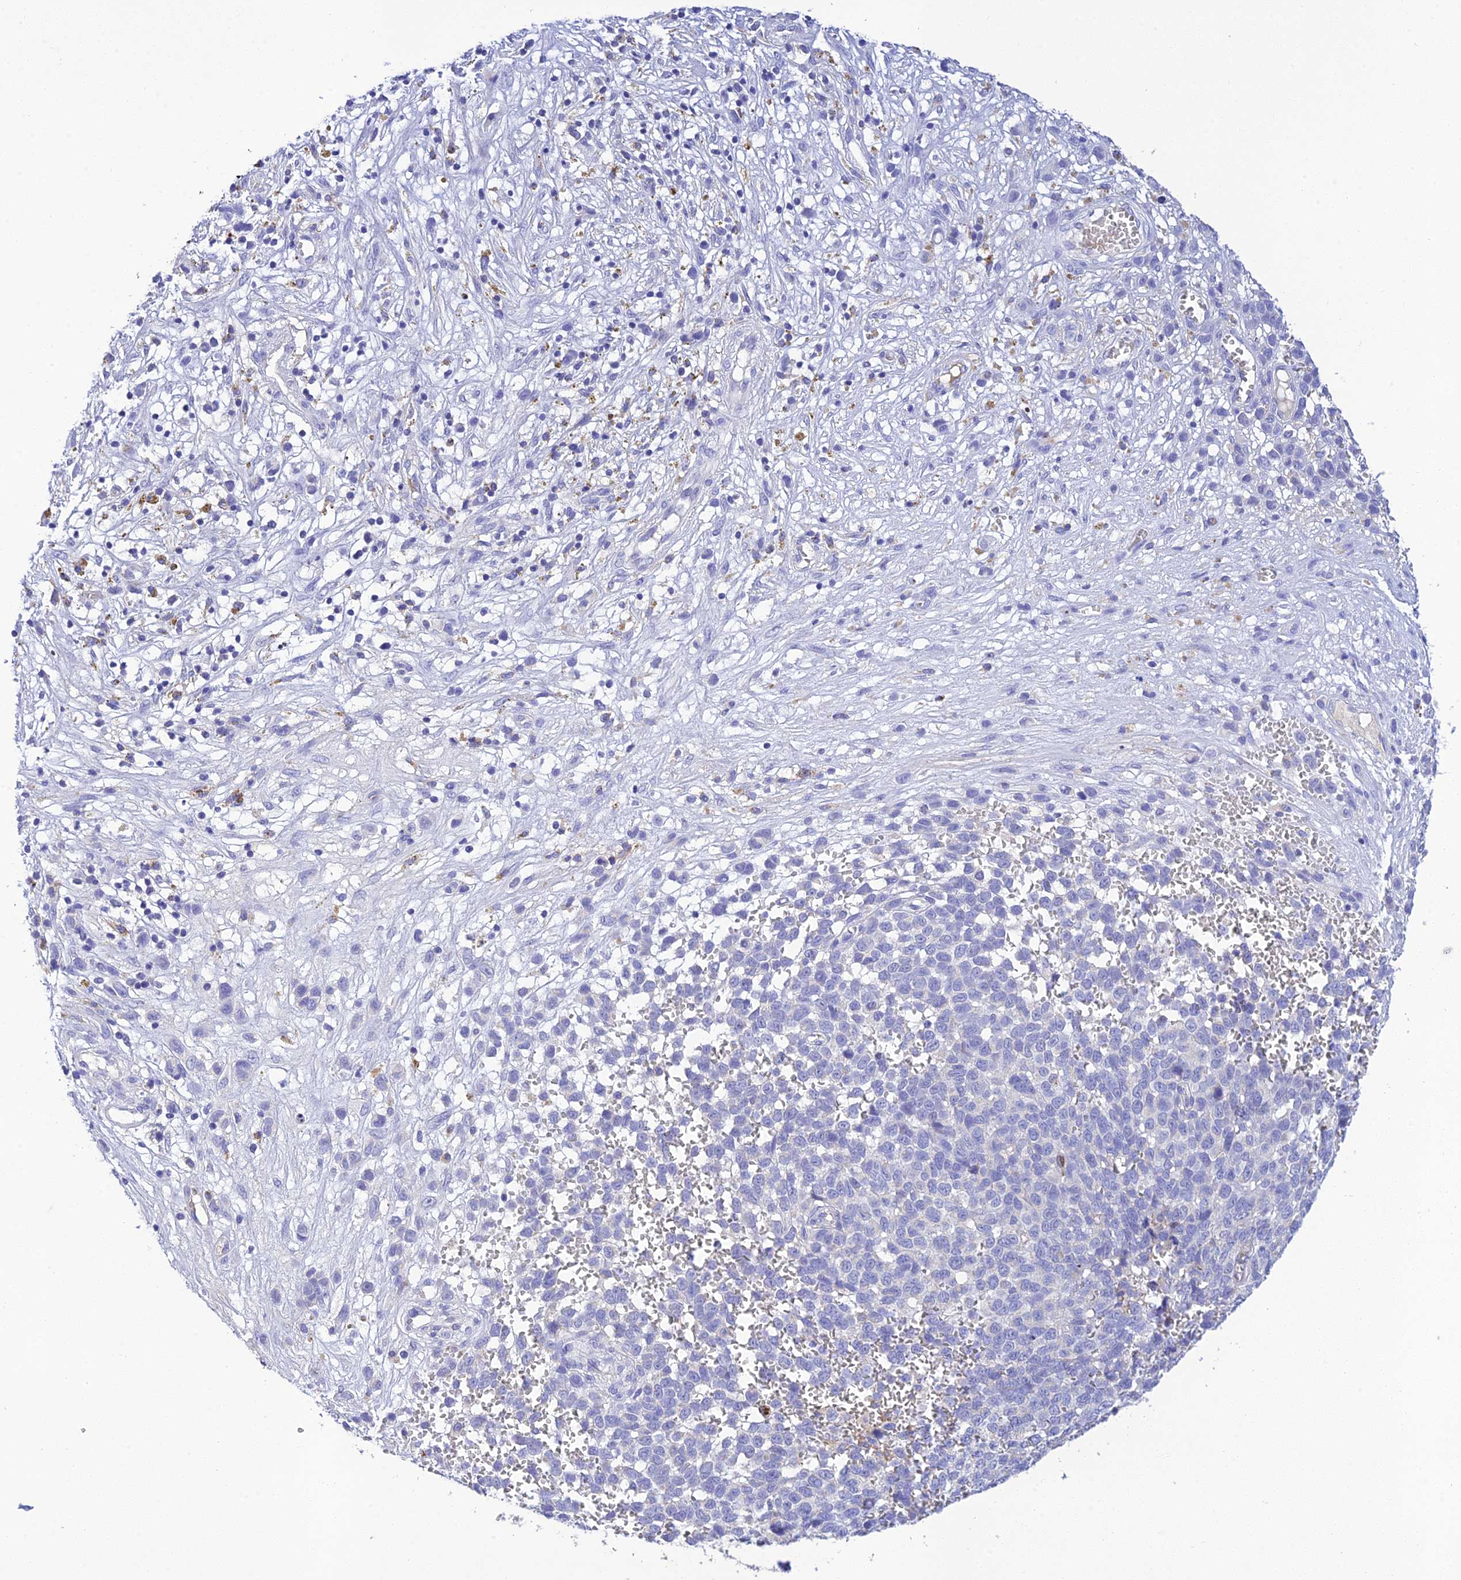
{"staining": {"intensity": "negative", "quantity": "none", "location": "none"}, "tissue": "melanoma", "cell_type": "Tumor cells", "image_type": "cancer", "snomed": [{"axis": "morphology", "description": "Malignant melanoma, NOS"}, {"axis": "topography", "description": "Nose, NOS"}], "caption": "Tumor cells are negative for brown protein staining in melanoma.", "gene": "MS4A5", "patient": {"sex": "female", "age": 48}}